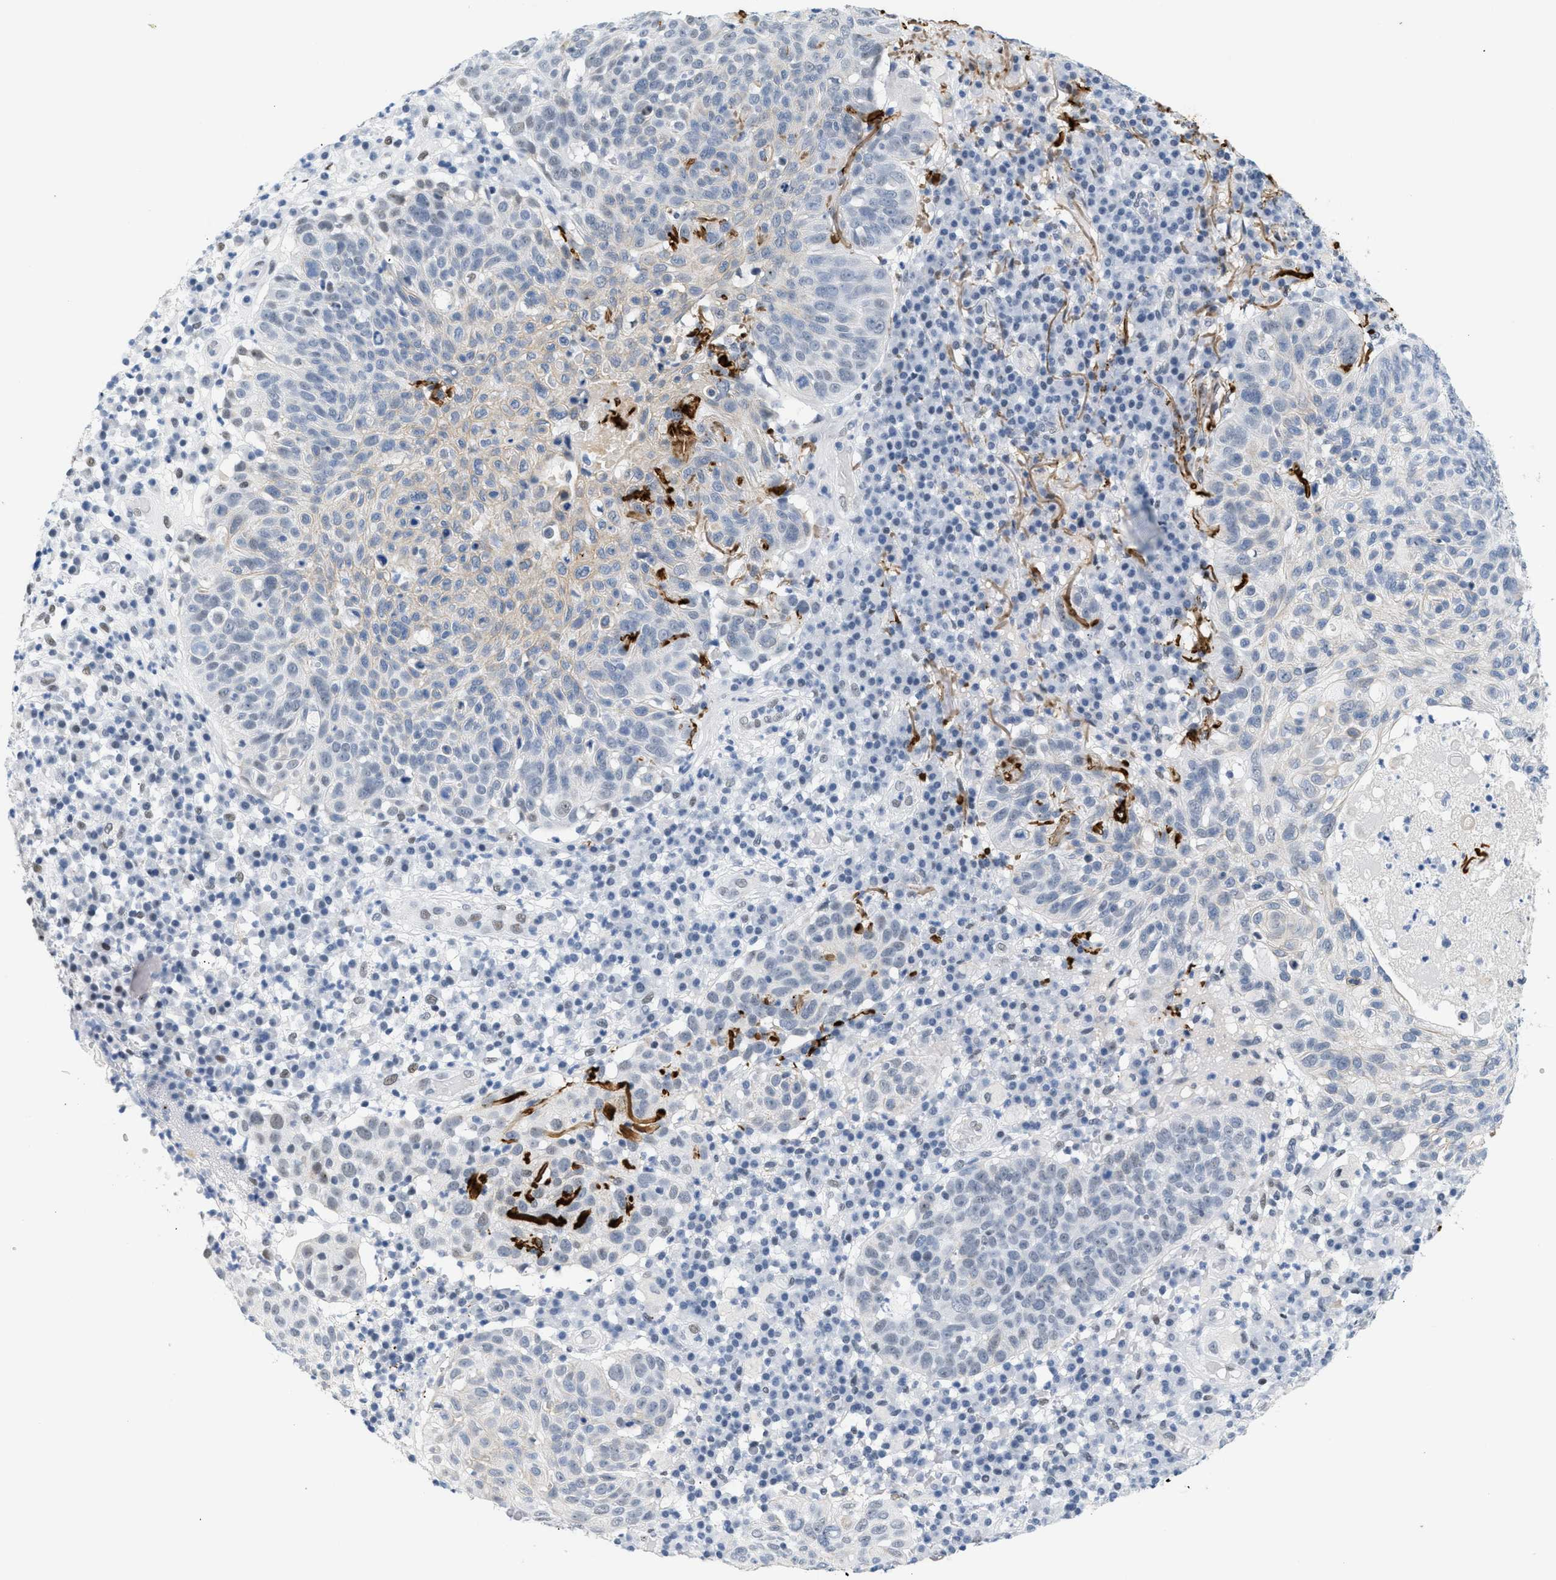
{"staining": {"intensity": "weak", "quantity": "<25%", "location": "cytoplasmic/membranous"}, "tissue": "skin cancer", "cell_type": "Tumor cells", "image_type": "cancer", "snomed": [{"axis": "morphology", "description": "Squamous cell carcinoma in situ, NOS"}, {"axis": "morphology", "description": "Squamous cell carcinoma, NOS"}, {"axis": "topography", "description": "Skin"}], "caption": "There is no significant expression in tumor cells of squamous cell carcinoma in situ (skin). (DAB immunohistochemistry, high magnification).", "gene": "ELN", "patient": {"sex": "male", "age": 93}}